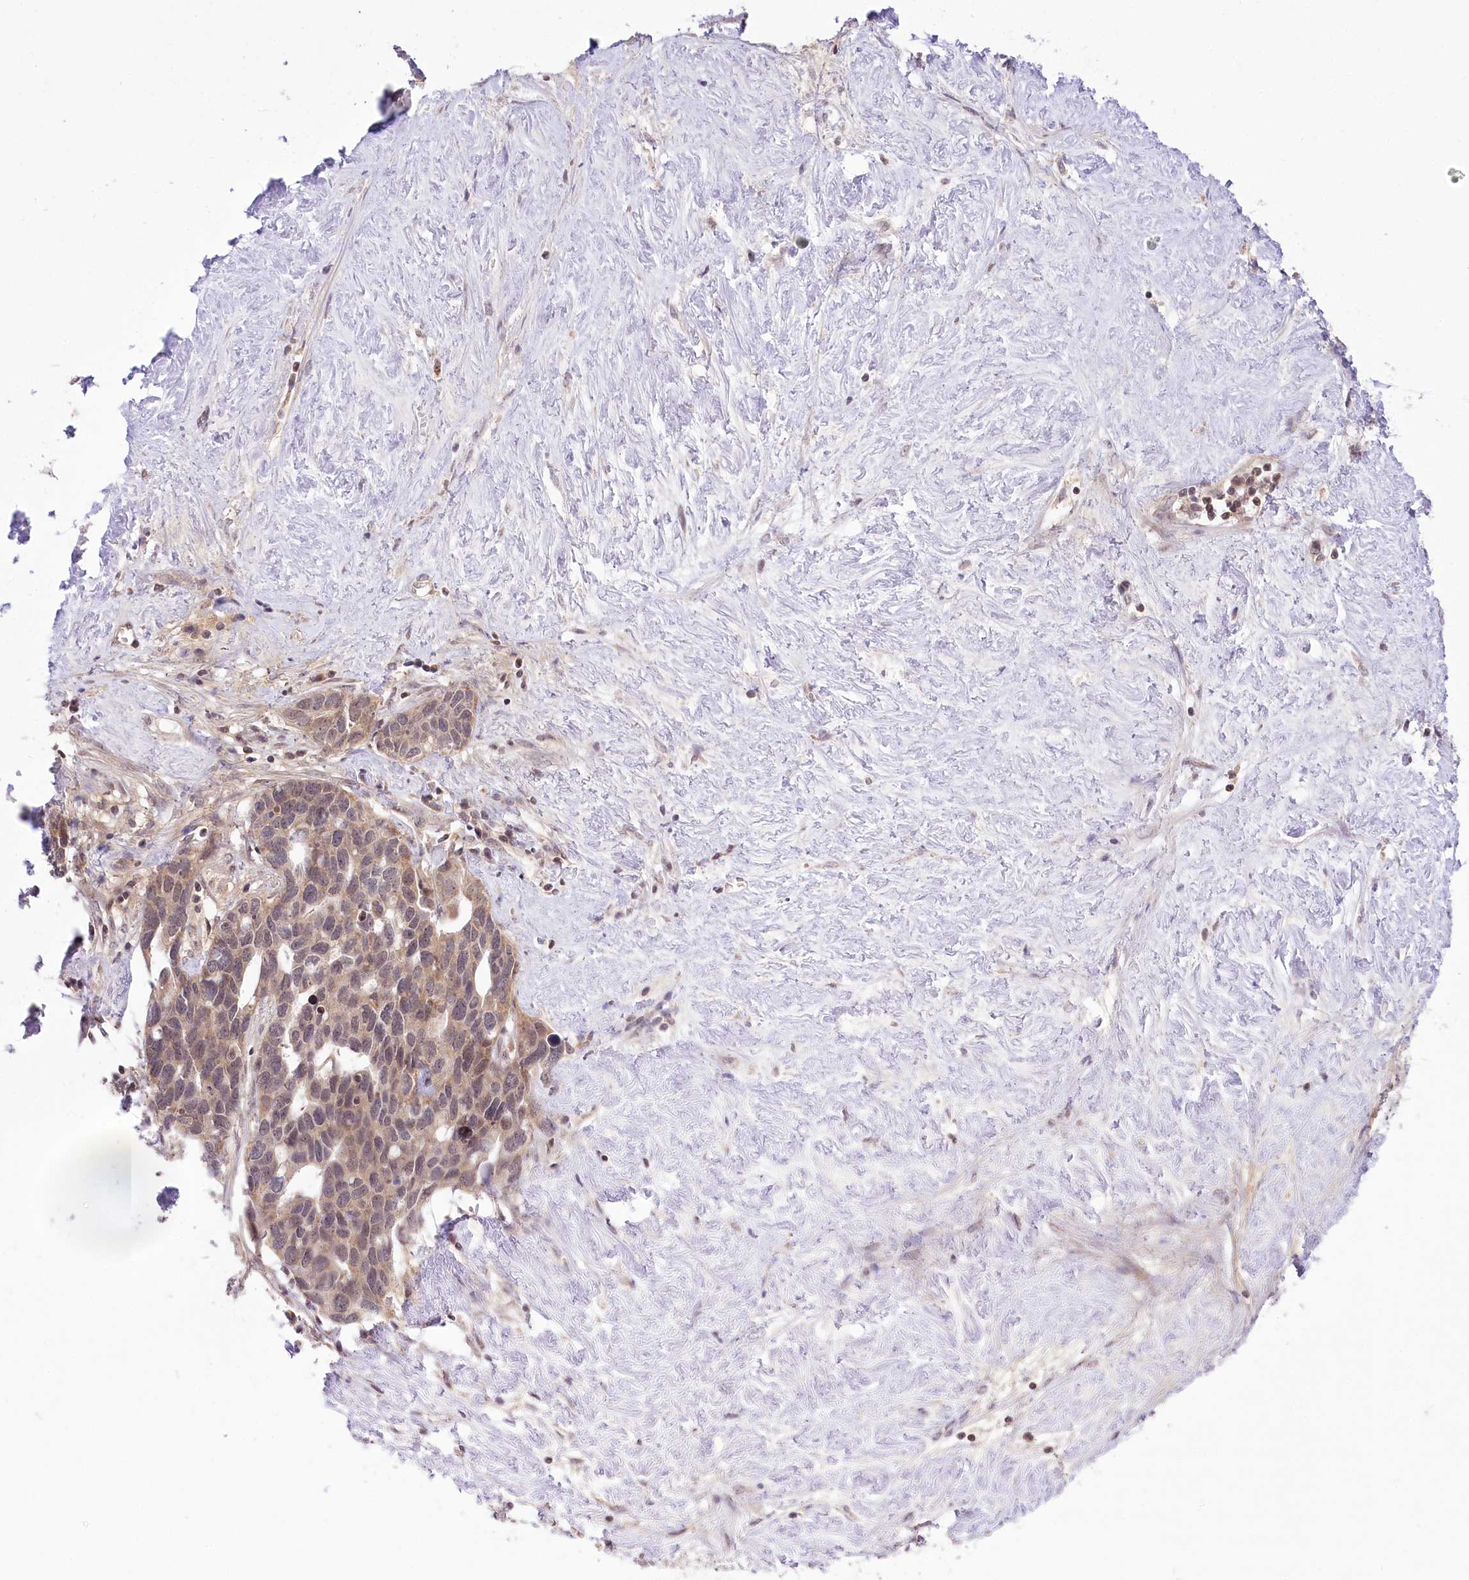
{"staining": {"intensity": "moderate", "quantity": ">75%", "location": "cytoplasmic/membranous,nuclear"}, "tissue": "ovarian cancer", "cell_type": "Tumor cells", "image_type": "cancer", "snomed": [{"axis": "morphology", "description": "Cystadenocarcinoma, serous, NOS"}, {"axis": "topography", "description": "Ovary"}], "caption": "Ovarian cancer tissue exhibits moderate cytoplasmic/membranous and nuclear staining in about >75% of tumor cells", "gene": "ZMAT2", "patient": {"sex": "female", "age": 54}}